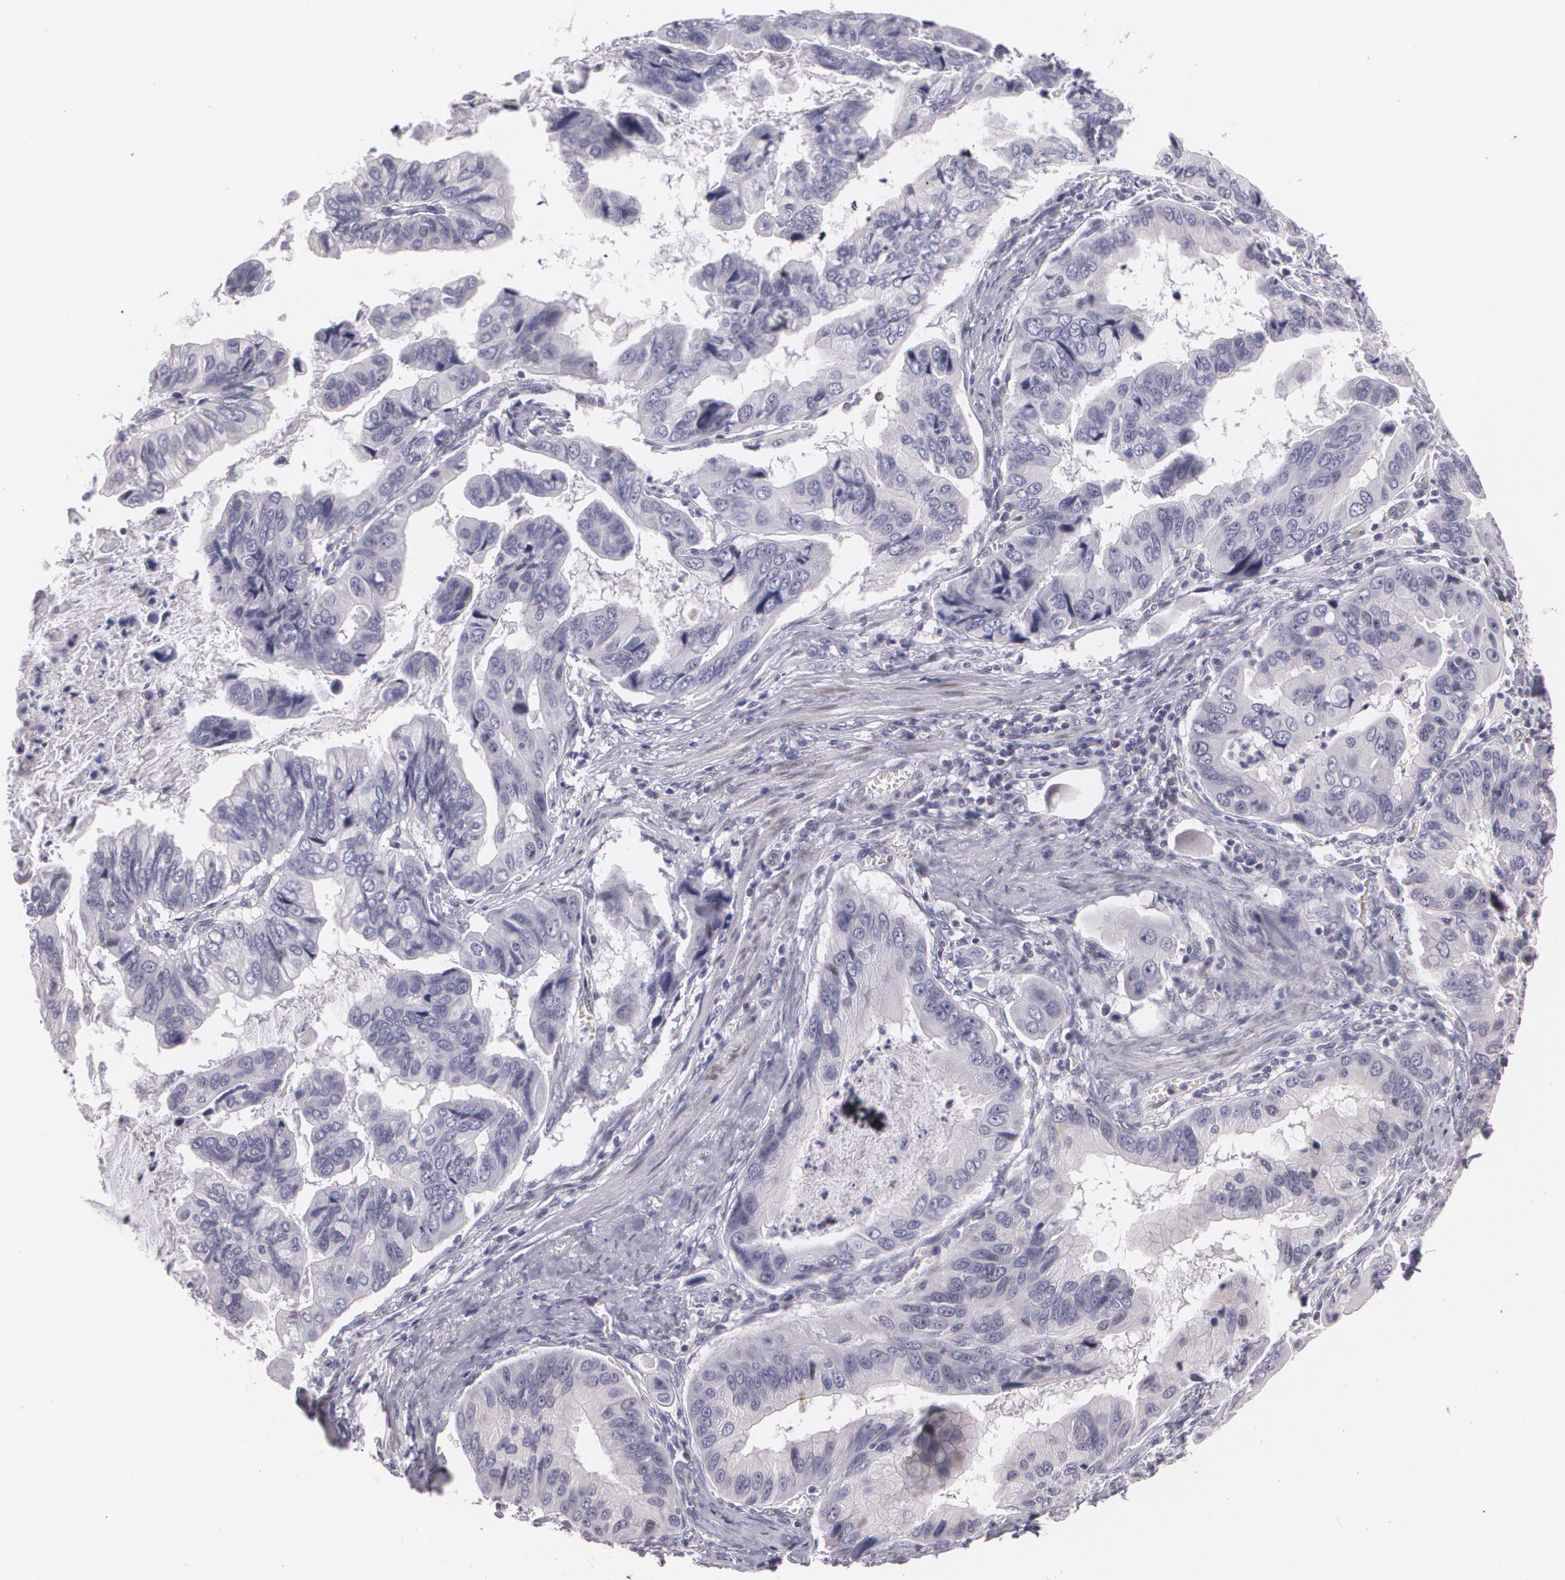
{"staining": {"intensity": "negative", "quantity": "none", "location": "none"}, "tissue": "stomach cancer", "cell_type": "Tumor cells", "image_type": "cancer", "snomed": [{"axis": "morphology", "description": "Adenocarcinoma, NOS"}, {"axis": "topography", "description": "Stomach, upper"}], "caption": "Protein analysis of stomach cancer (adenocarcinoma) demonstrates no significant staining in tumor cells.", "gene": "ZBTB16", "patient": {"sex": "male", "age": 80}}